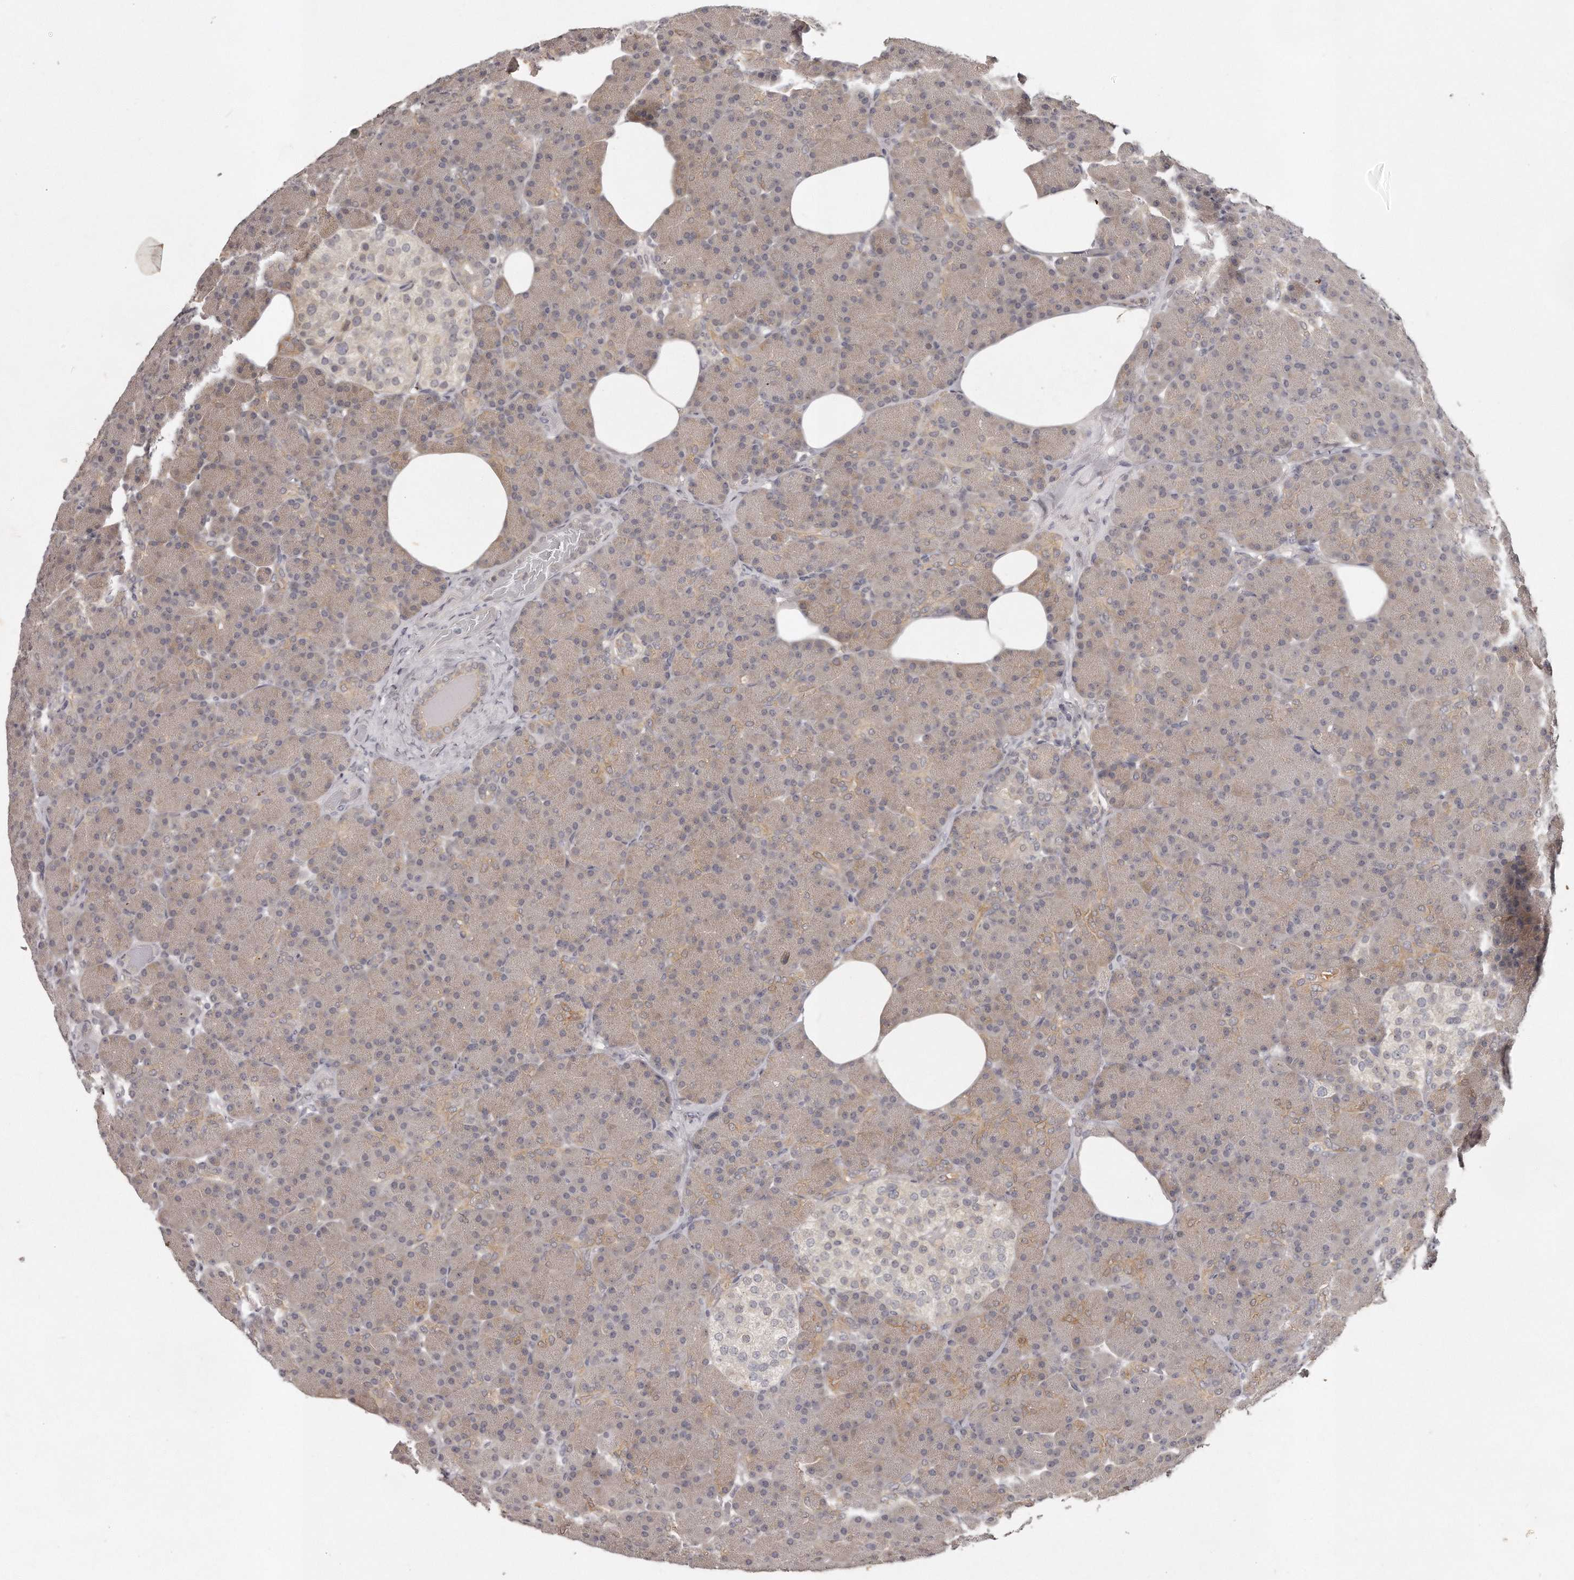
{"staining": {"intensity": "moderate", "quantity": "<25%", "location": "cytoplasmic/membranous"}, "tissue": "pancreas", "cell_type": "Exocrine glandular cells", "image_type": "normal", "snomed": [{"axis": "morphology", "description": "Normal tissue, NOS"}, {"axis": "topography", "description": "Pancreas"}], "caption": "High-magnification brightfield microscopy of benign pancreas stained with DAB (3,3'-diaminobenzidine) (brown) and counterstained with hematoxylin (blue). exocrine glandular cells exhibit moderate cytoplasmic/membranous staining is appreciated in approximately<25% of cells.", "gene": "GGCT", "patient": {"sex": "female", "age": 43}}